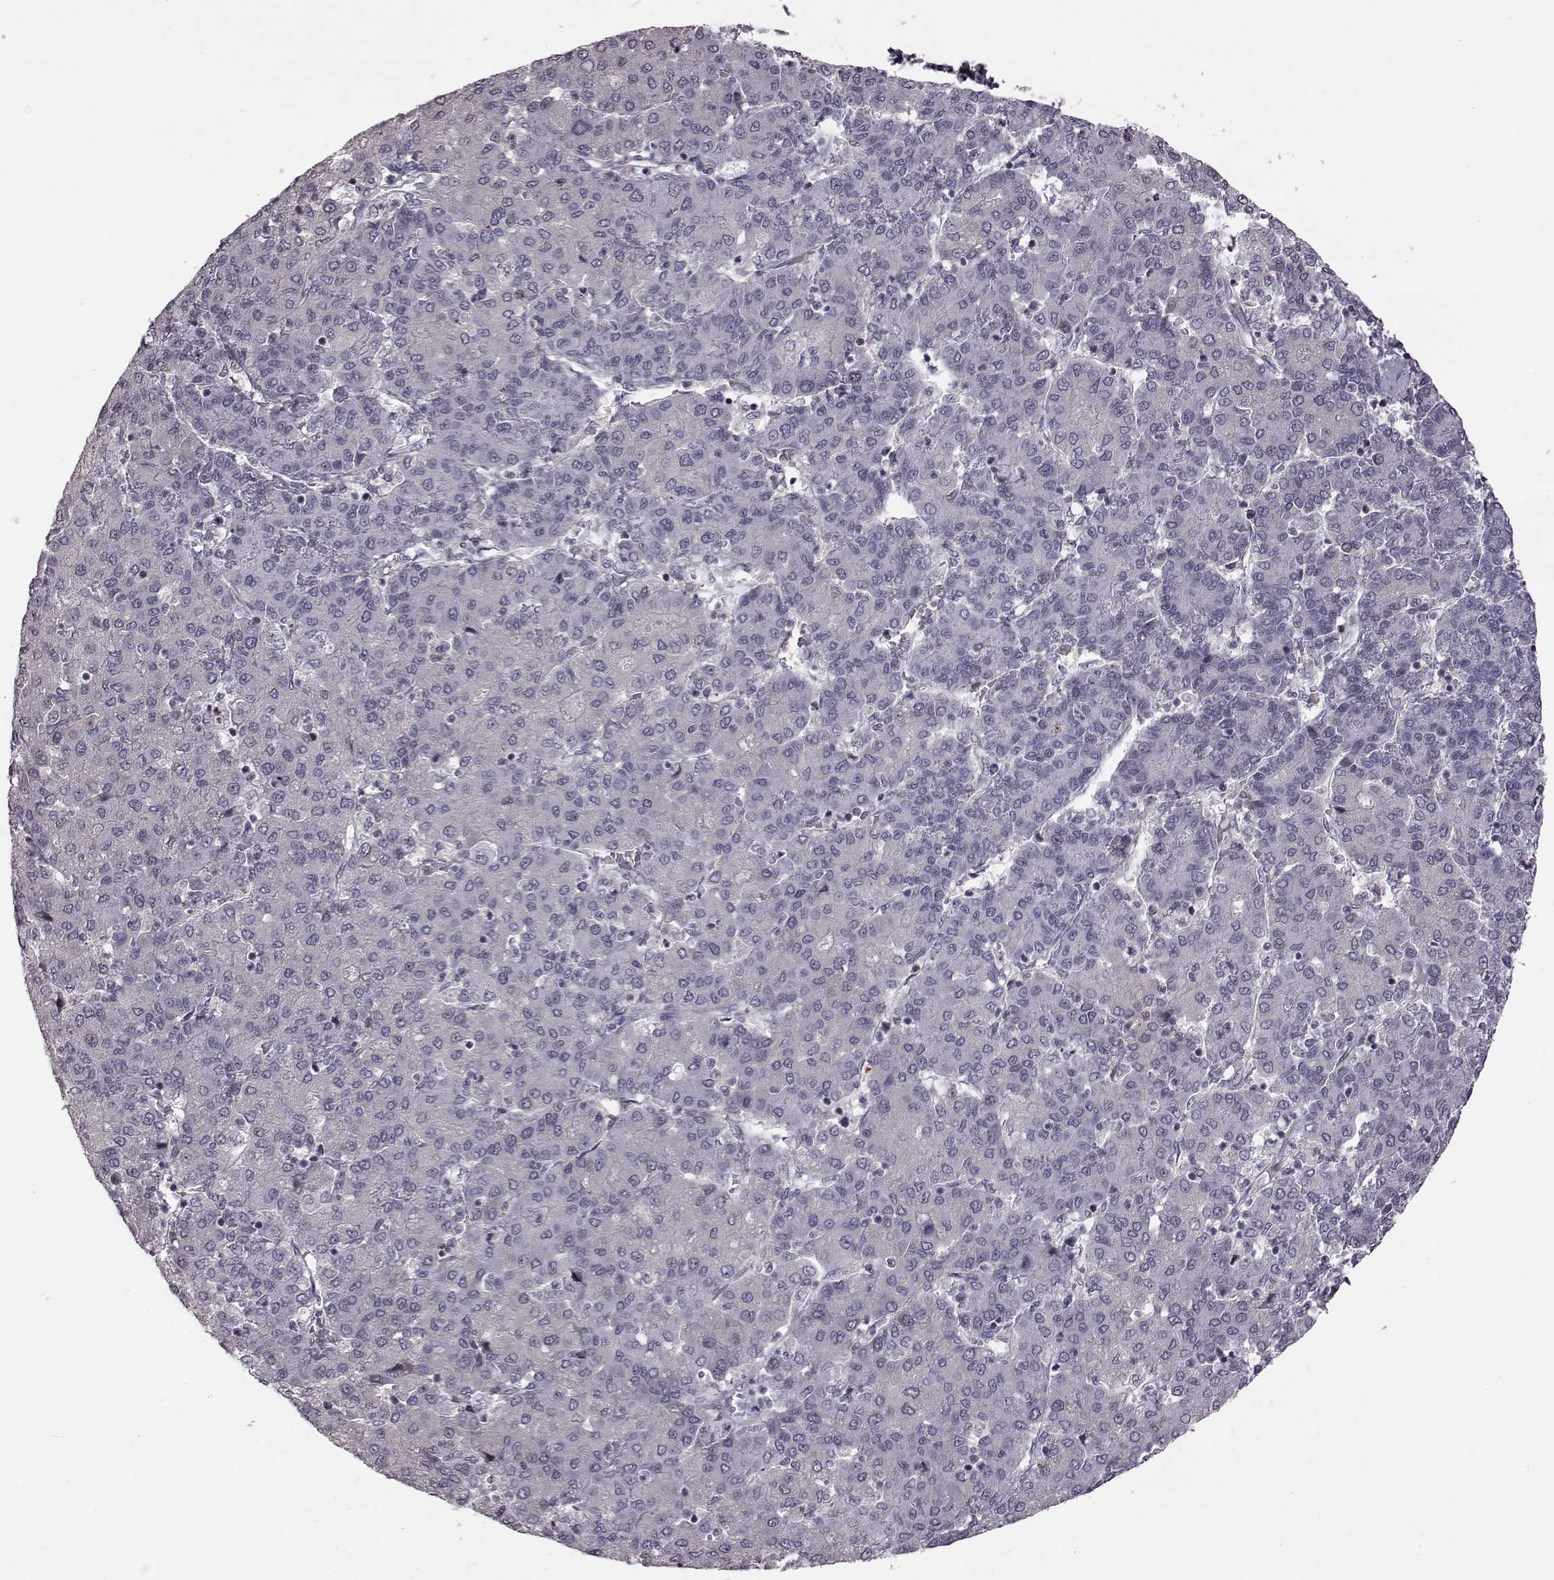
{"staining": {"intensity": "negative", "quantity": "none", "location": "none"}, "tissue": "liver cancer", "cell_type": "Tumor cells", "image_type": "cancer", "snomed": [{"axis": "morphology", "description": "Carcinoma, Hepatocellular, NOS"}, {"axis": "topography", "description": "Liver"}], "caption": "High magnification brightfield microscopy of liver cancer stained with DAB (3,3'-diaminobenzidine) (brown) and counterstained with hematoxylin (blue): tumor cells show no significant expression.", "gene": "GAL", "patient": {"sex": "male", "age": 65}}